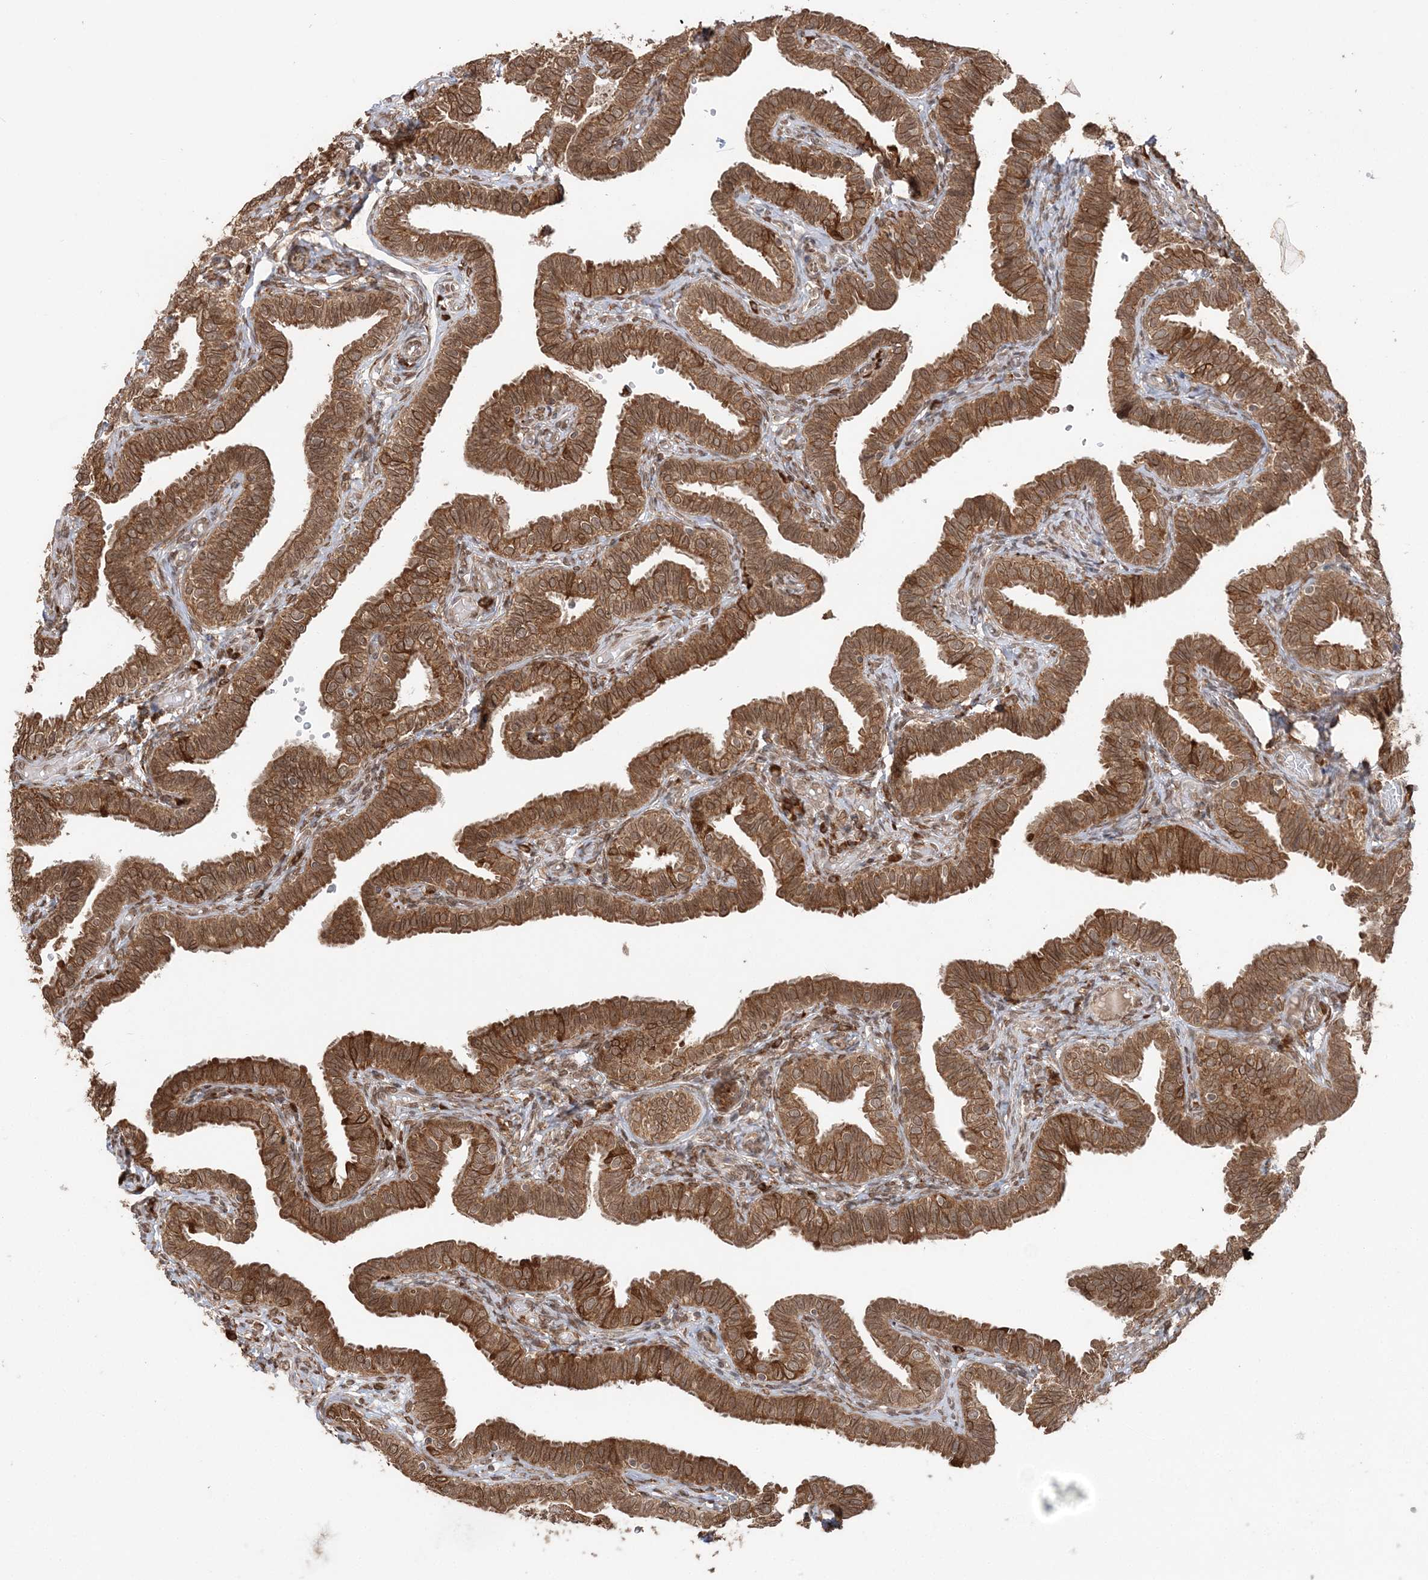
{"staining": {"intensity": "strong", "quantity": ">75%", "location": "cytoplasmic/membranous"}, "tissue": "fallopian tube", "cell_type": "Glandular cells", "image_type": "normal", "snomed": [{"axis": "morphology", "description": "Normal tissue, NOS"}, {"axis": "topography", "description": "Fallopian tube"}], "caption": "The micrograph shows staining of normal fallopian tube, revealing strong cytoplasmic/membranous protein expression (brown color) within glandular cells.", "gene": "TMED10", "patient": {"sex": "female", "age": 39}}